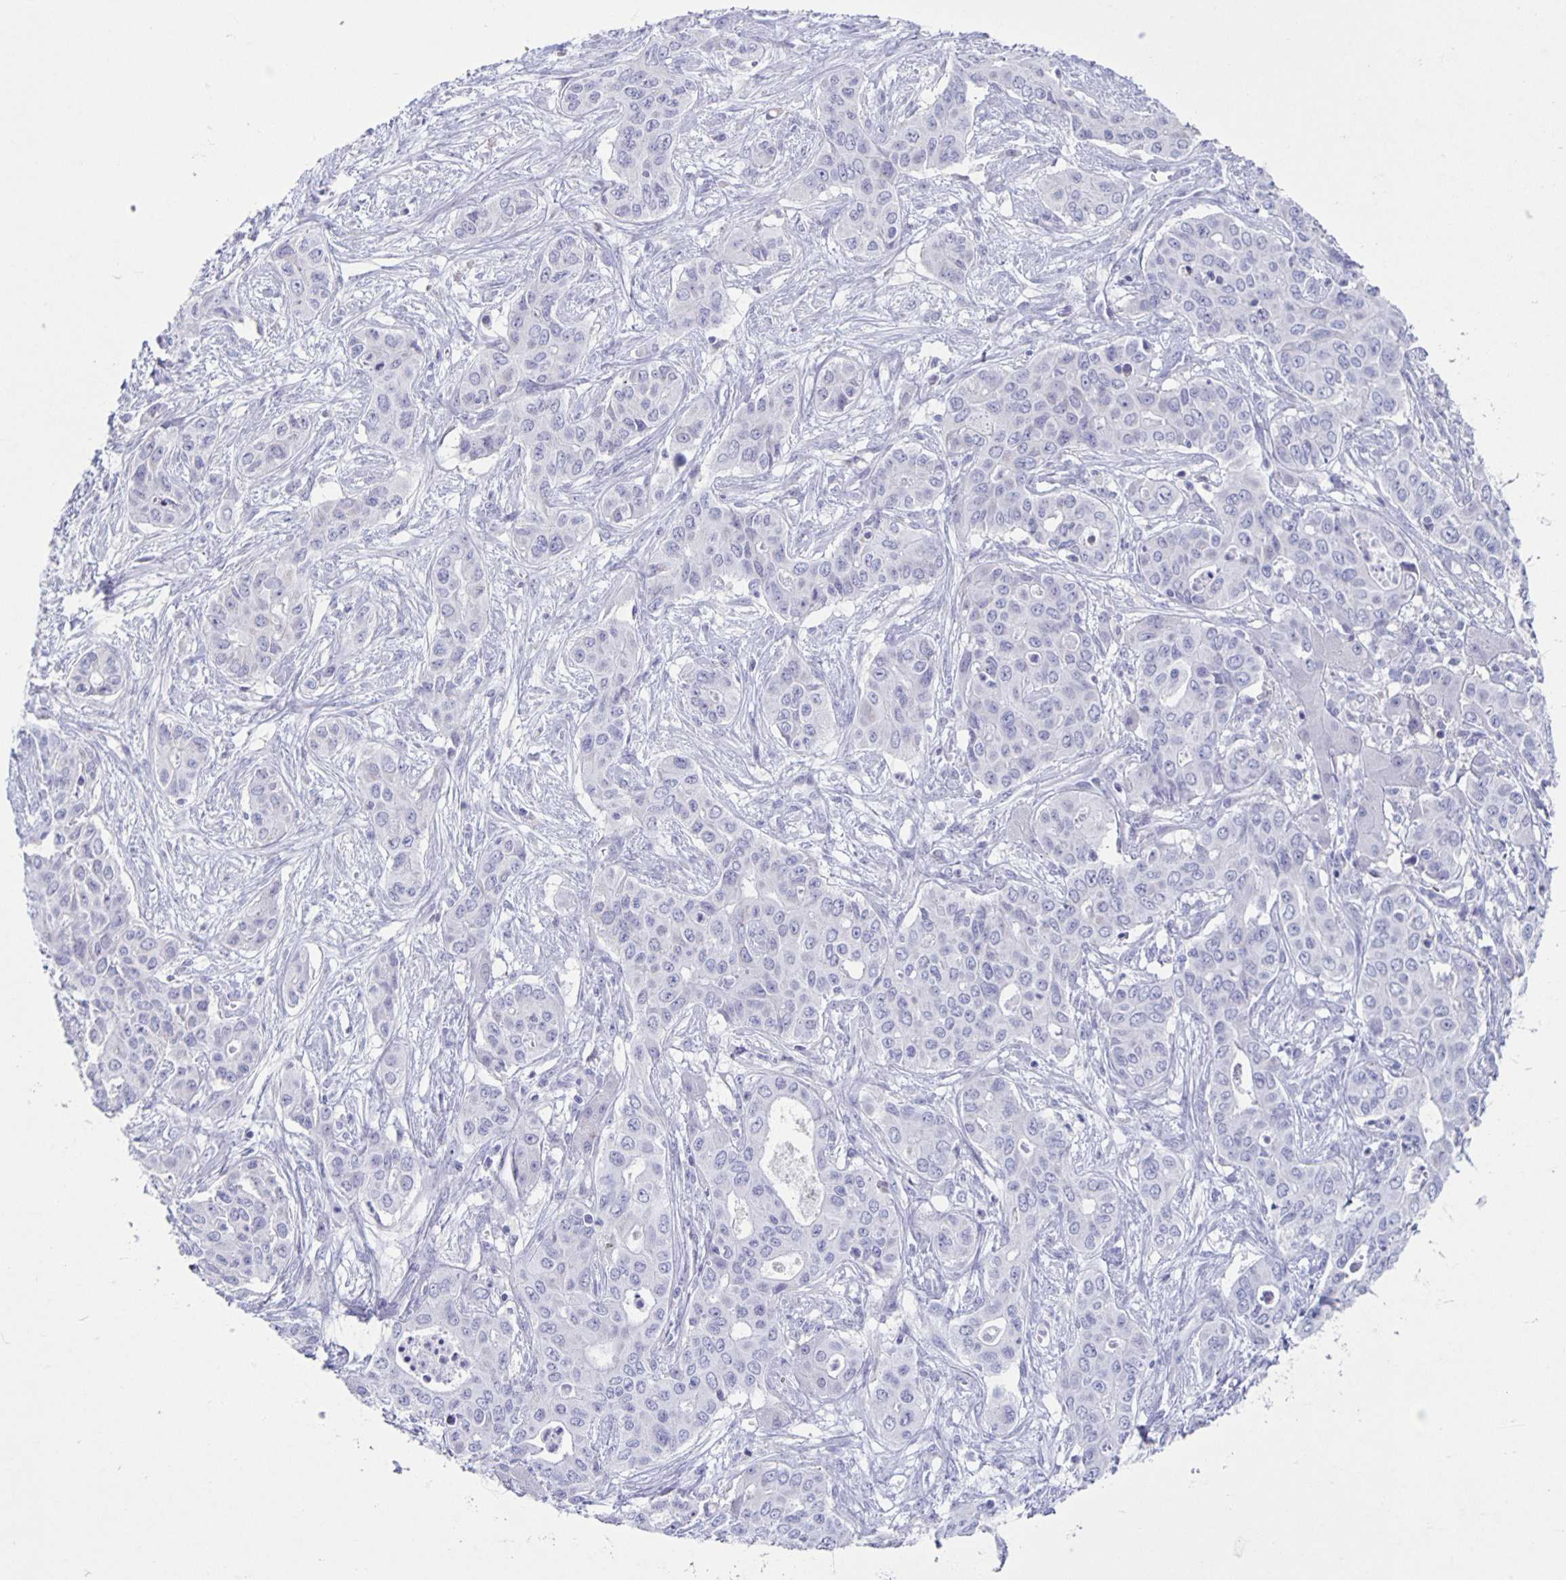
{"staining": {"intensity": "negative", "quantity": "none", "location": "none"}, "tissue": "liver cancer", "cell_type": "Tumor cells", "image_type": "cancer", "snomed": [{"axis": "morphology", "description": "Cholangiocarcinoma"}, {"axis": "topography", "description": "Liver"}], "caption": "Immunohistochemical staining of human liver cancer (cholangiocarcinoma) reveals no significant positivity in tumor cells.", "gene": "CT45A5", "patient": {"sex": "female", "age": 65}}